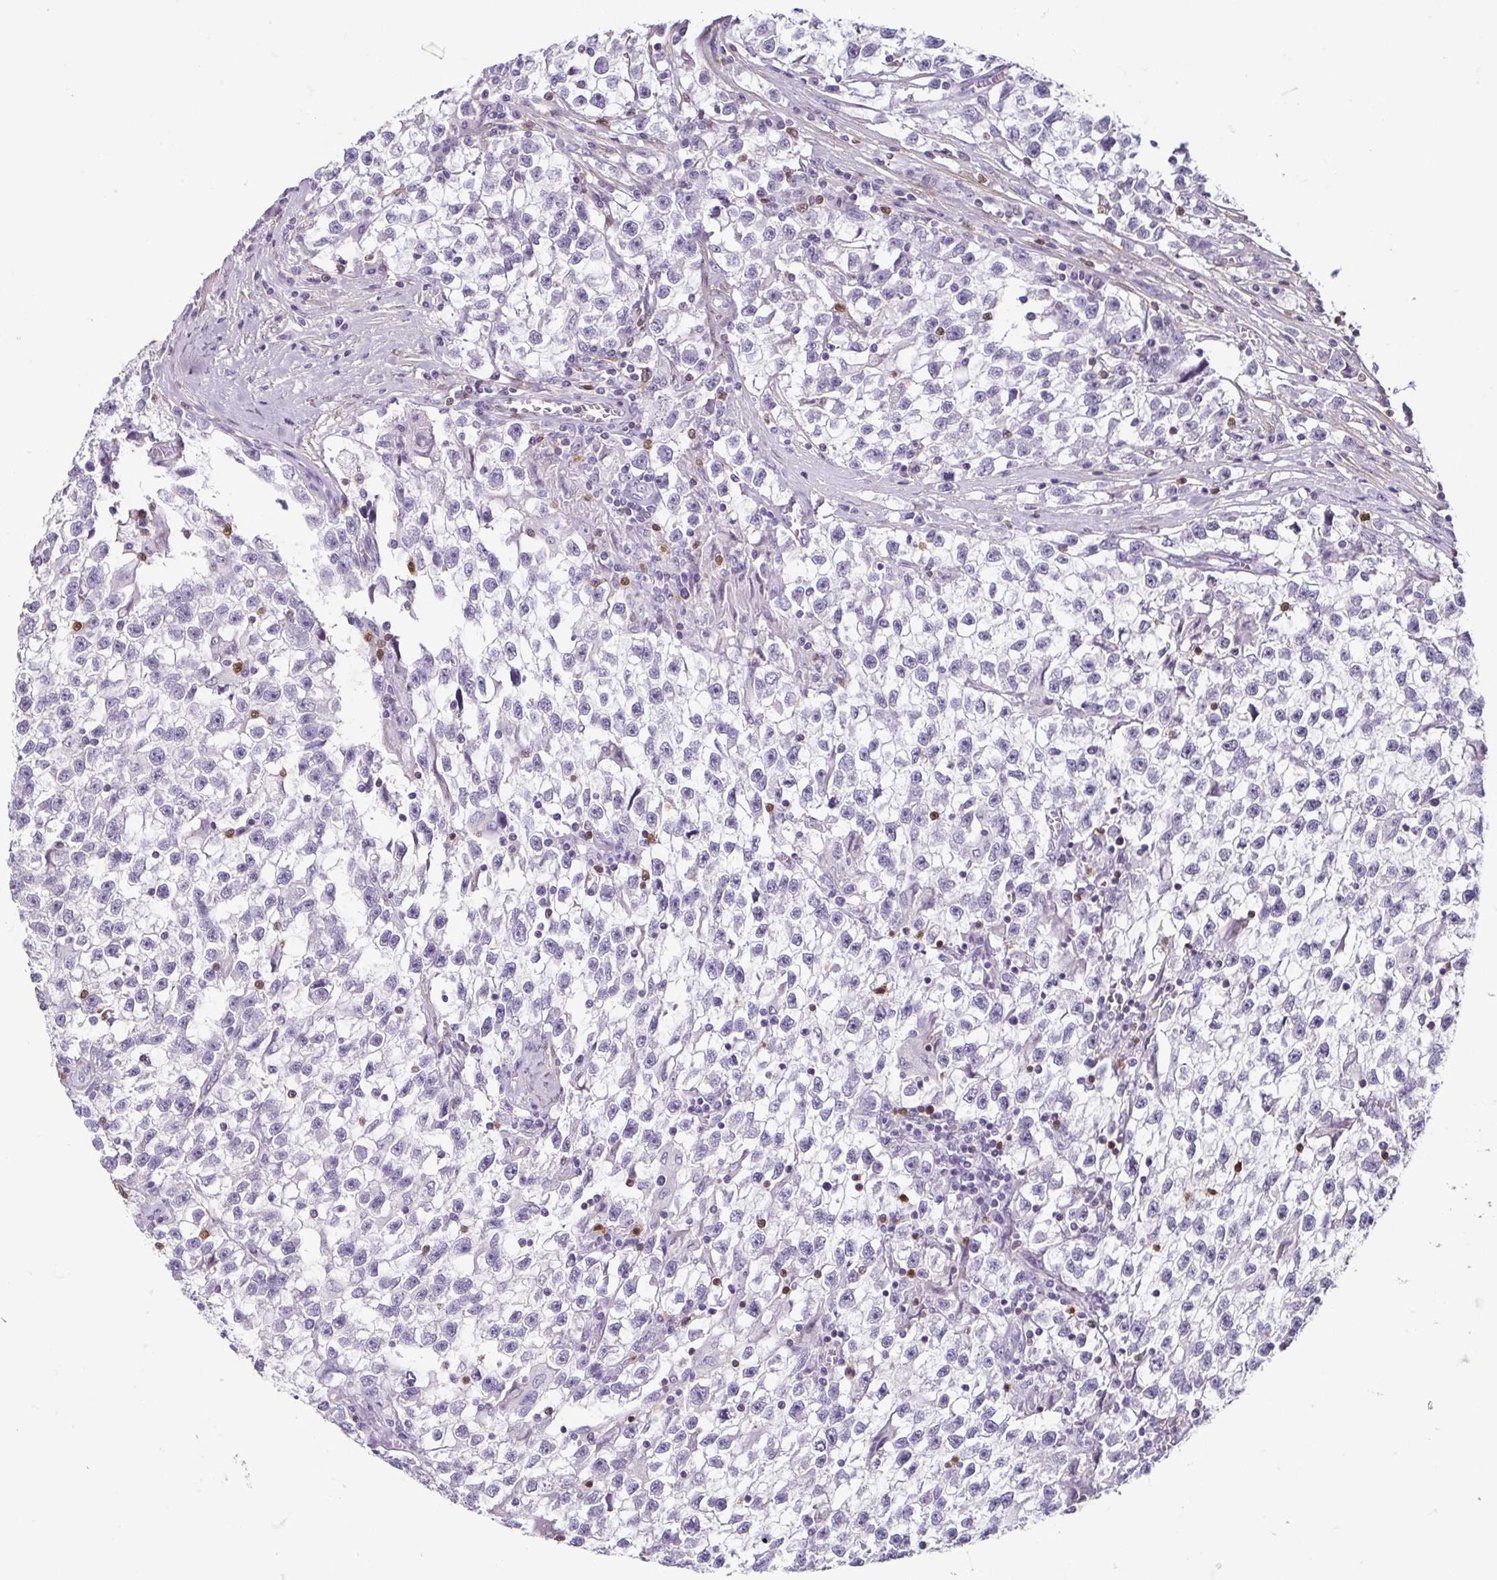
{"staining": {"intensity": "negative", "quantity": "none", "location": "none"}, "tissue": "testis cancer", "cell_type": "Tumor cells", "image_type": "cancer", "snomed": [{"axis": "morphology", "description": "Seminoma, NOS"}, {"axis": "topography", "description": "Testis"}], "caption": "Immunohistochemical staining of testis cancer shows no significant positivity in tumor cells.", "gene": "HOPX", "patient": {"sex": "male", "age": 31}}